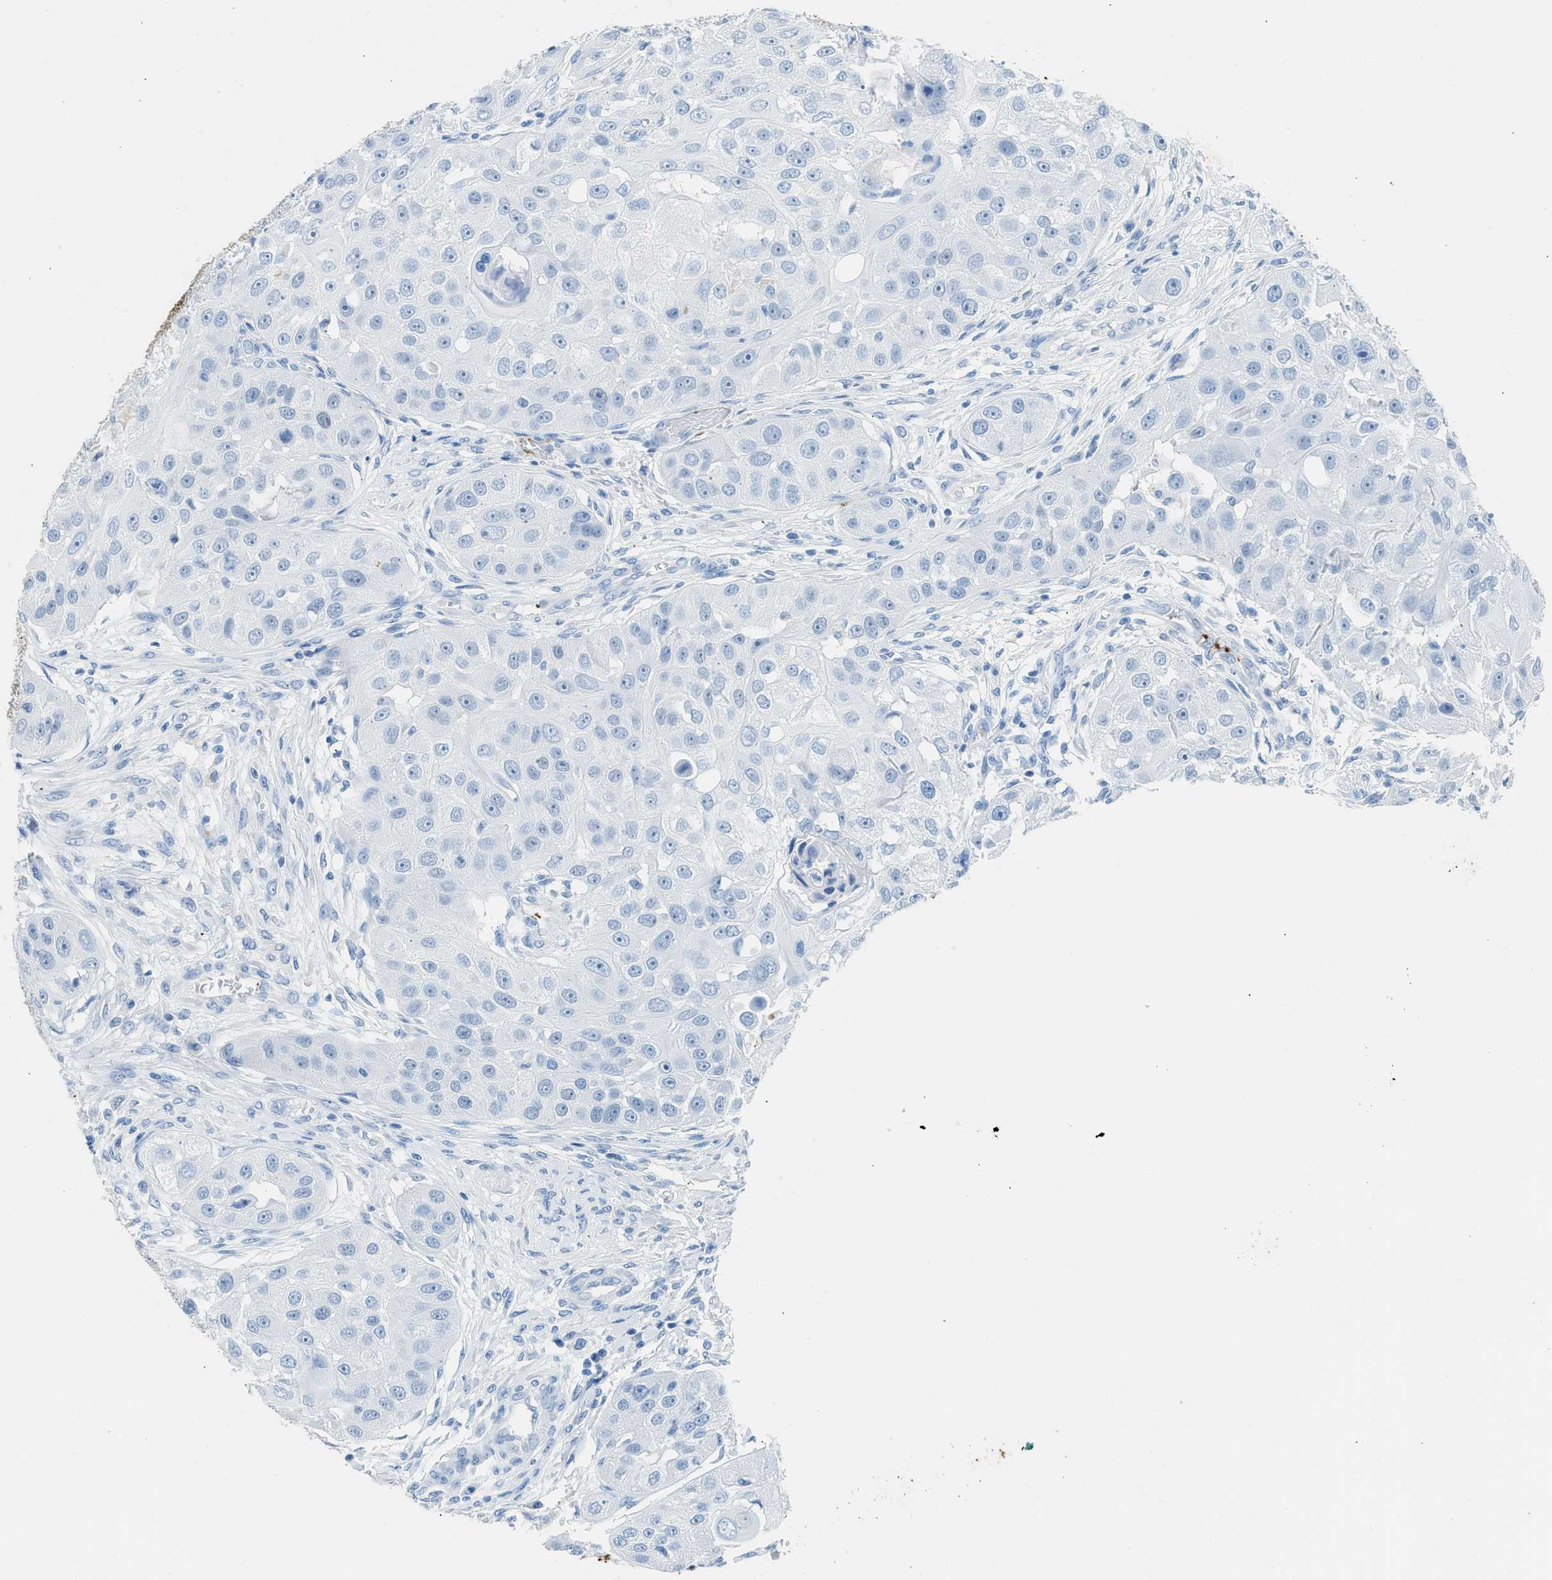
{"staining": {"intensity": "negative", "quantity": "none", "location": "none"}, "tissue": "head and neck cancer", "cell_type": "Tumor cells", "image_type": "cancer", "snomed": [{"axis": "morphology", "description": "Normal tissue, NOS"}, {"axis": "morphology", "description": "Squamous cell carcinoma, NOS"}, {"axis": "topography", "description": "Skeletal muscle"}, {"axis": "topography", "description": "Head-Neck"}], "caption": "DAB immunohistochemical staining of human head and neck cancer (squamous cell carcinoma) exhibits no significant staining in tumor cells. (DAB immunohistochemistry (IHC) visualized using brightfield microscopy, high magnification).", "gene": "FAIM2", "patient": {"sex": "male", "age": 51}}